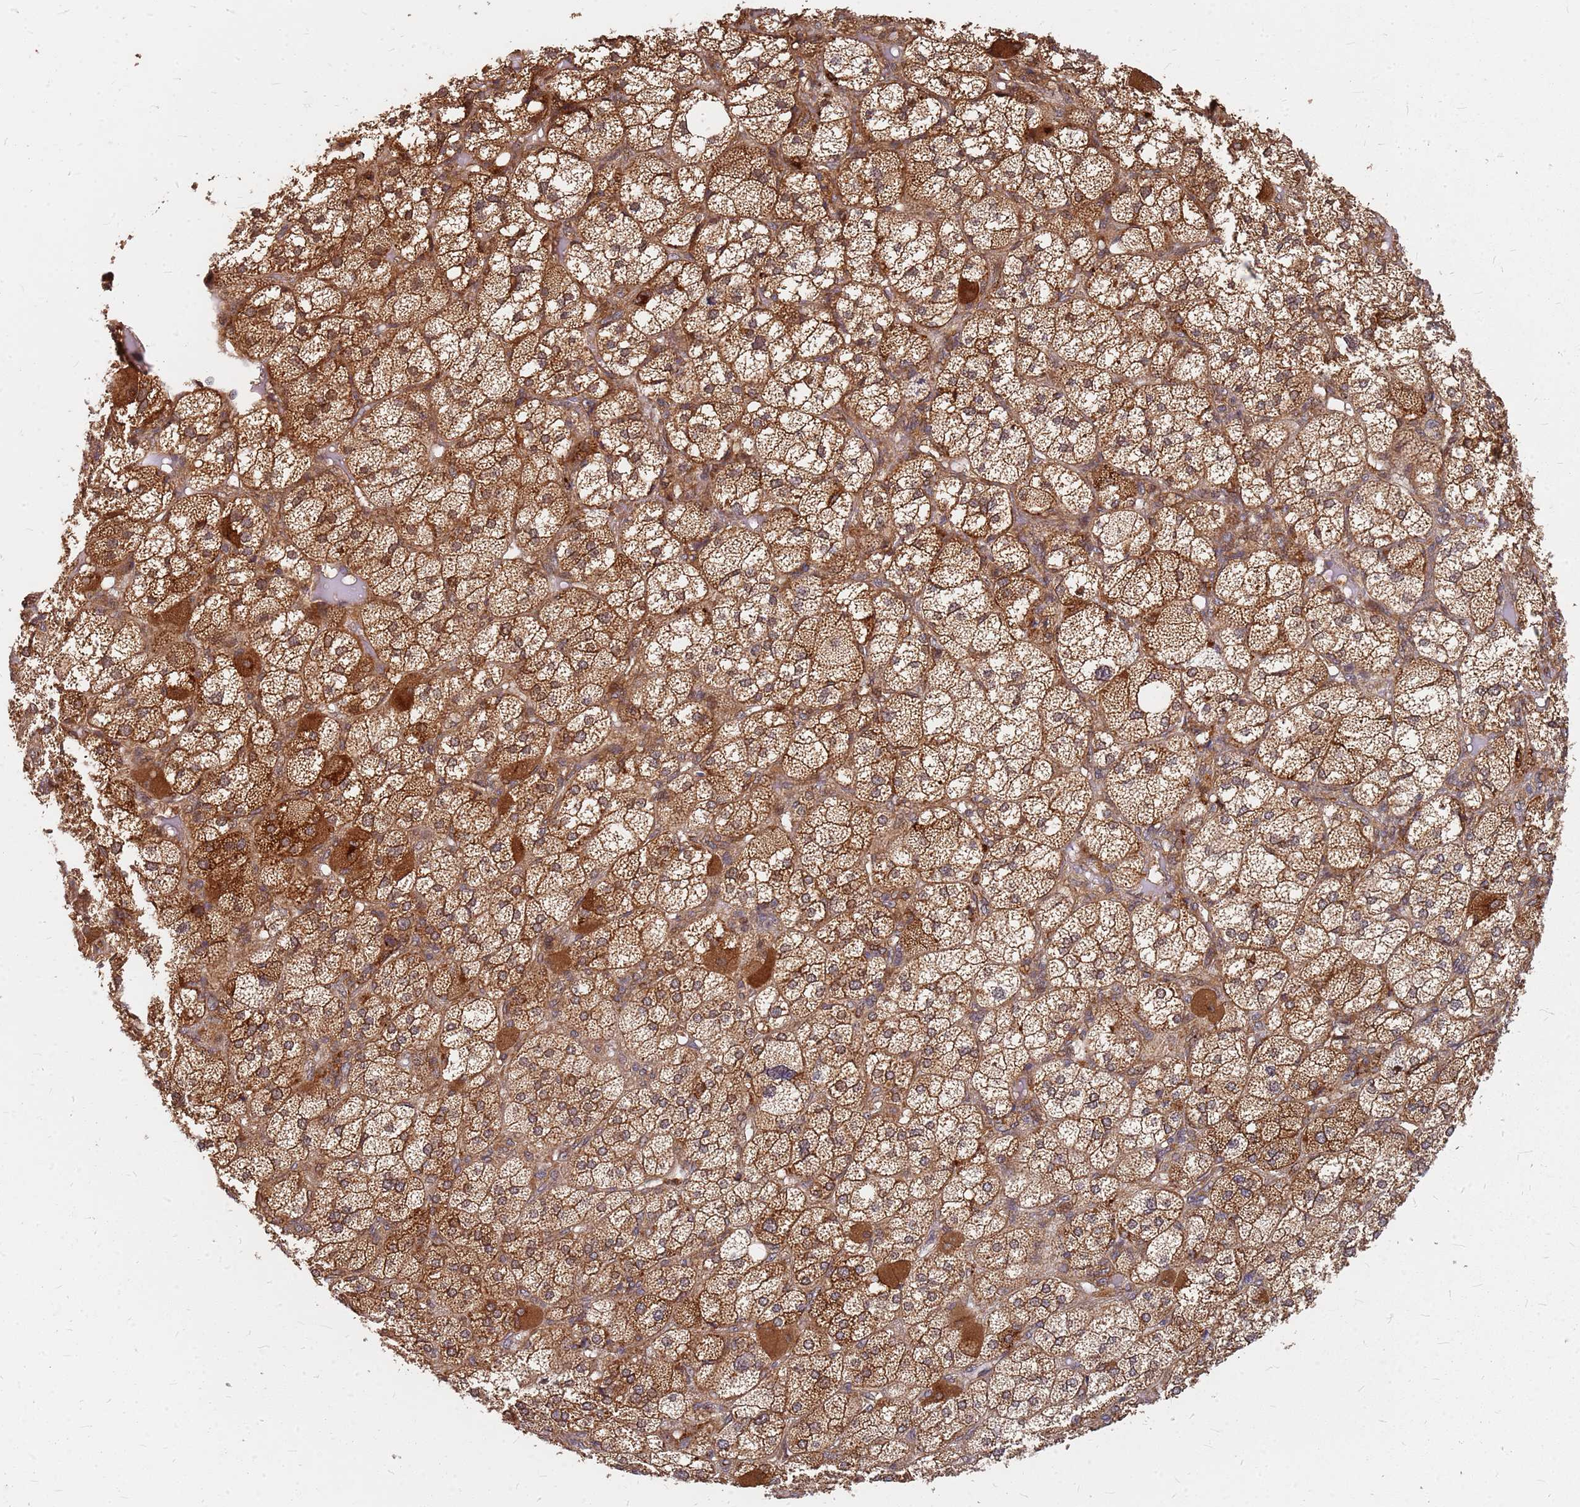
{"staining": {"intensity": "strong", "quantity": ">75%", "location": "cytoplasmic/membranous"}, "tissue": "adrenal gland", "cell_type": "Glandular cells", "image_type": "normal", "snomed": [{"axis": "morphology", "description": "Normal tissue, NOS"}, {"axis": "topography", "description": "Adrenal gland"}], "caption": "An IHC micrograph of unremarkable tissue is shown. Protein staining in brown labels strong cytoplasmic/membranous positivity in adrenal gland within glandular cells. (Brightfield microscopy of DAB IHC at high magnification).", "gene": "TRABD", "patient": {"sex": "female", "age": 61}}